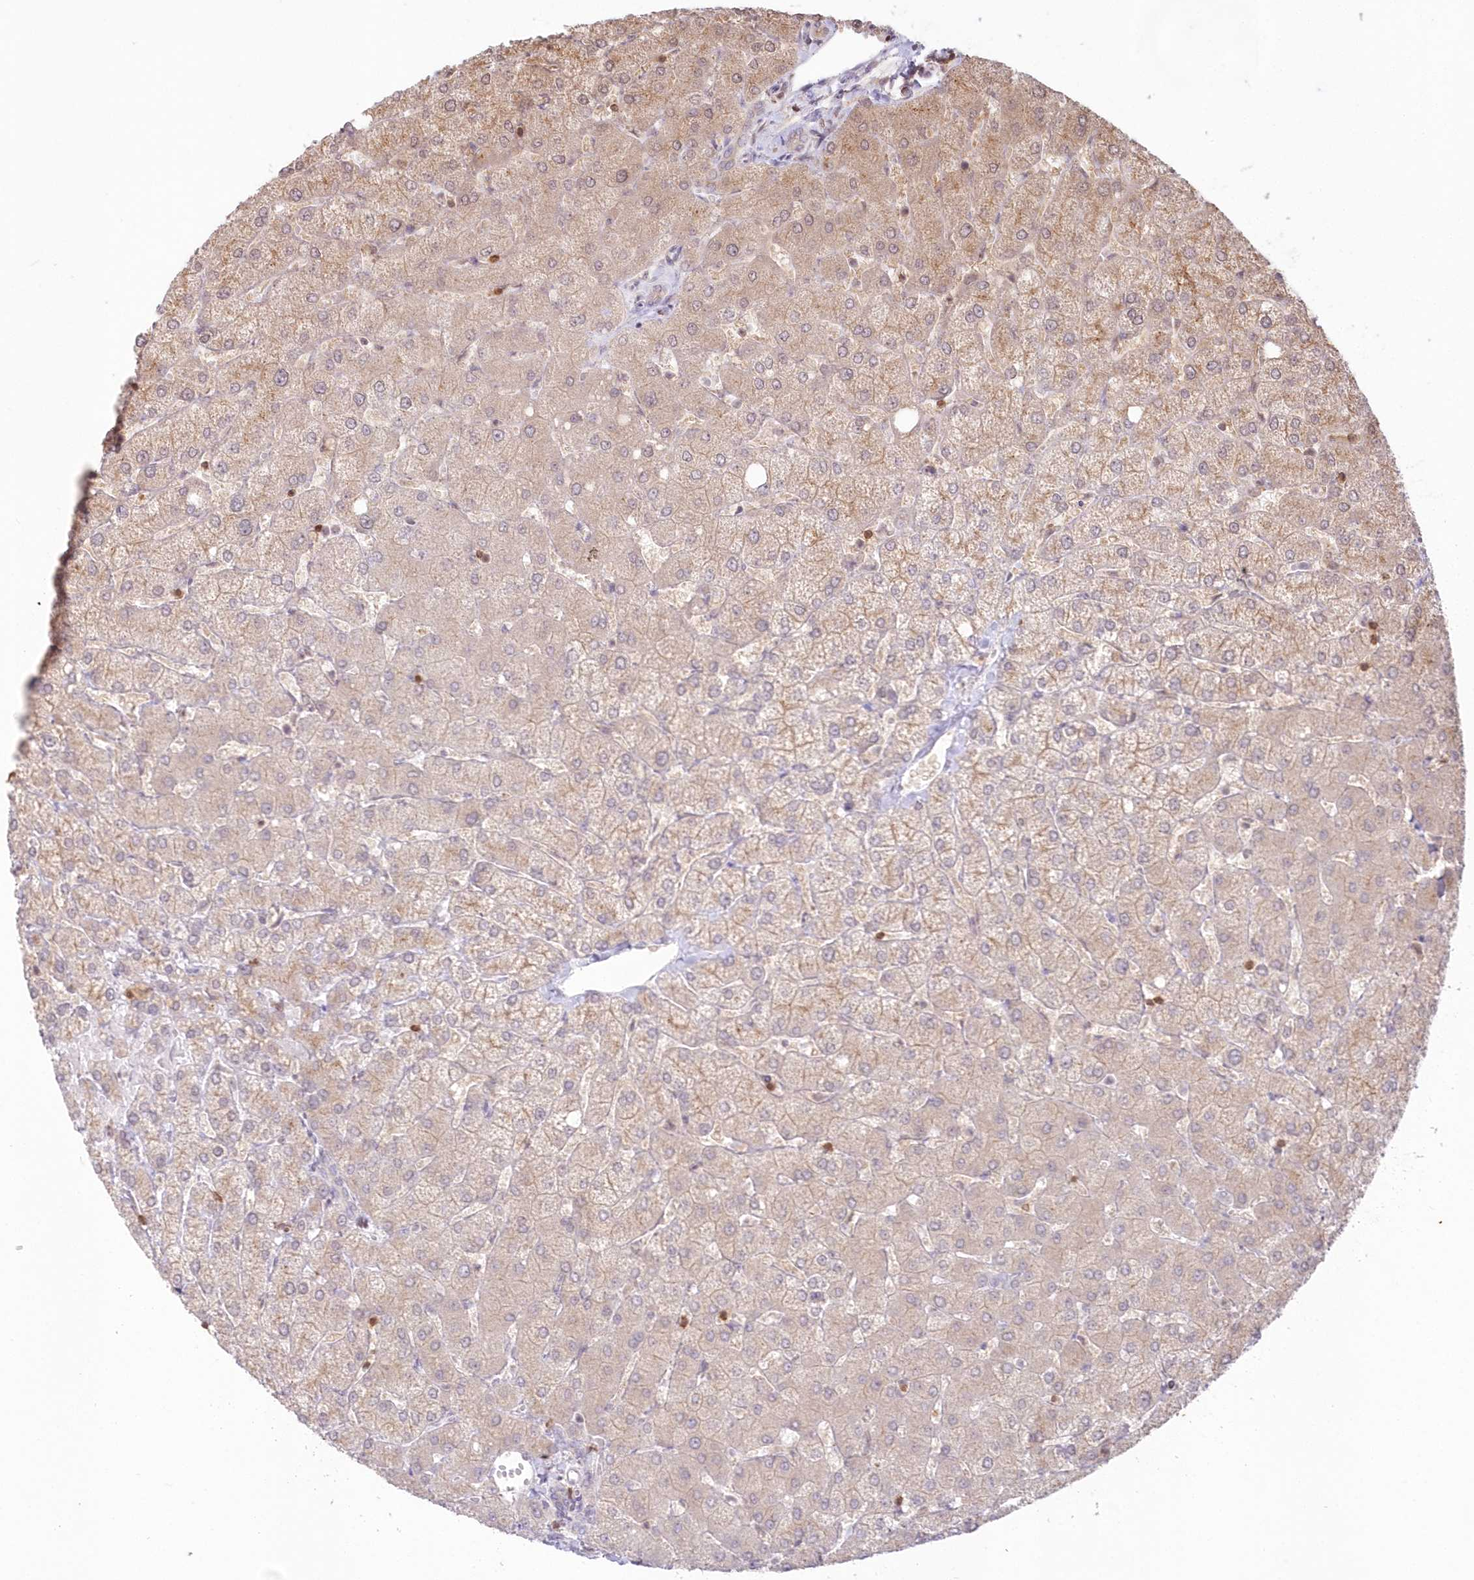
{"staining": {"intensity": "negative", "quantity": "none", "location": "none"}, "tissue": "liver", "cell_type": "Cholangiocytes", "image_type": "normal", "snomed": [{"axis": "morphology", "description": "Normal tissue, NOS"}, {"axis": "topography", "description": "Liver"}], "caption": "Liver stained for a protein using IHC reveals no positivity cholangiocytes.", "gene": "MTMR3", "patient": {"sex": "female", "age": 54}}